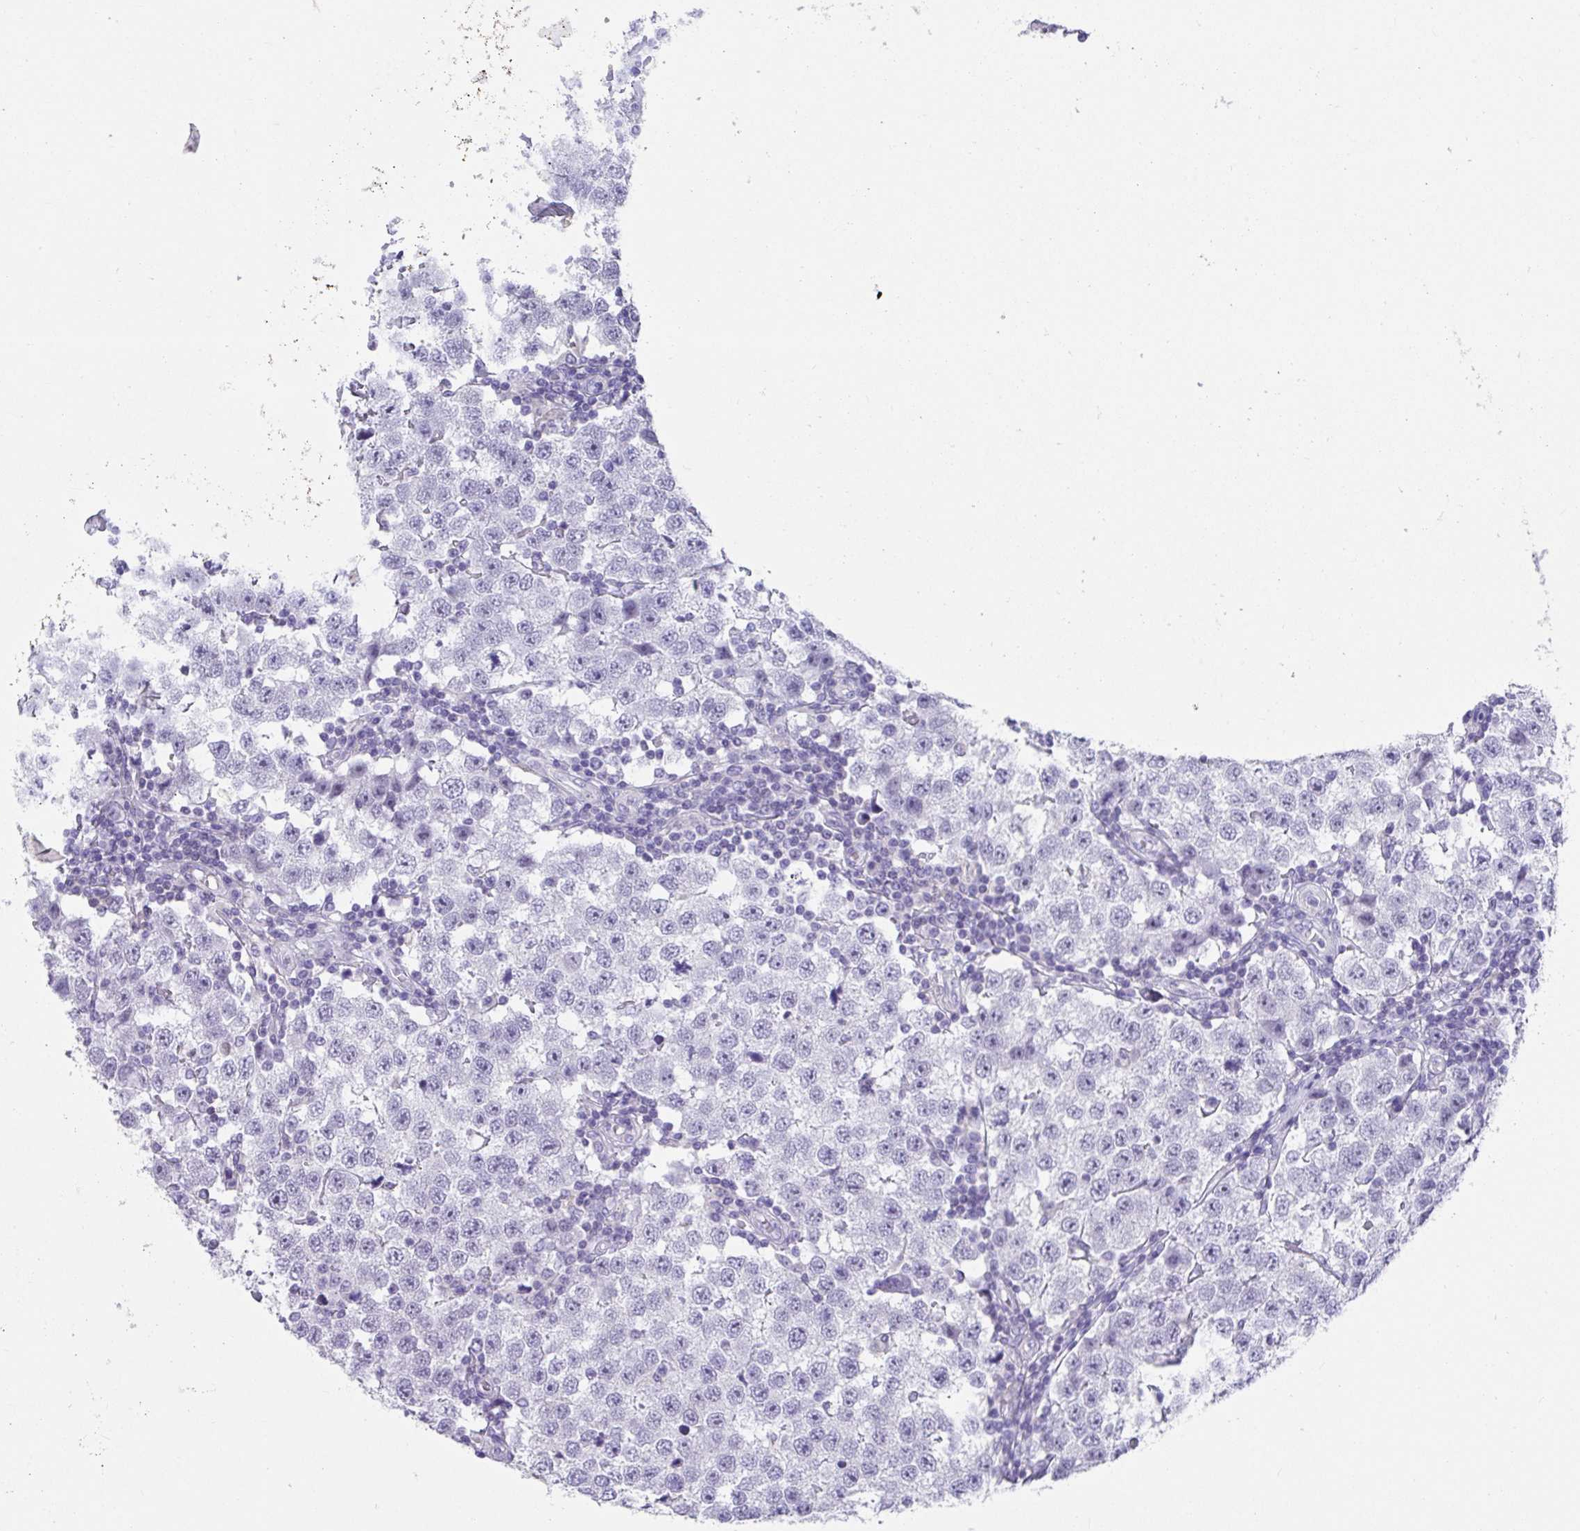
{"staining": {"intensity": "negative", "quantity": "none", "location": "none"}, "tissue": "testis cancer", "cell_type": "Tumor cells", "image_type": "cancer", "snomed": [{"axis": "morphology", "description": "Seminoma, NOS"}, {"axis": "topography", "description": "Testis"}], "caption": "Immunohistochemistry image of human testis seminoma stained for a protein (brown), which shows no staining in tumor cells.", "gene": "CXCR1", "patient": {"sex": "male", "age": 34}}